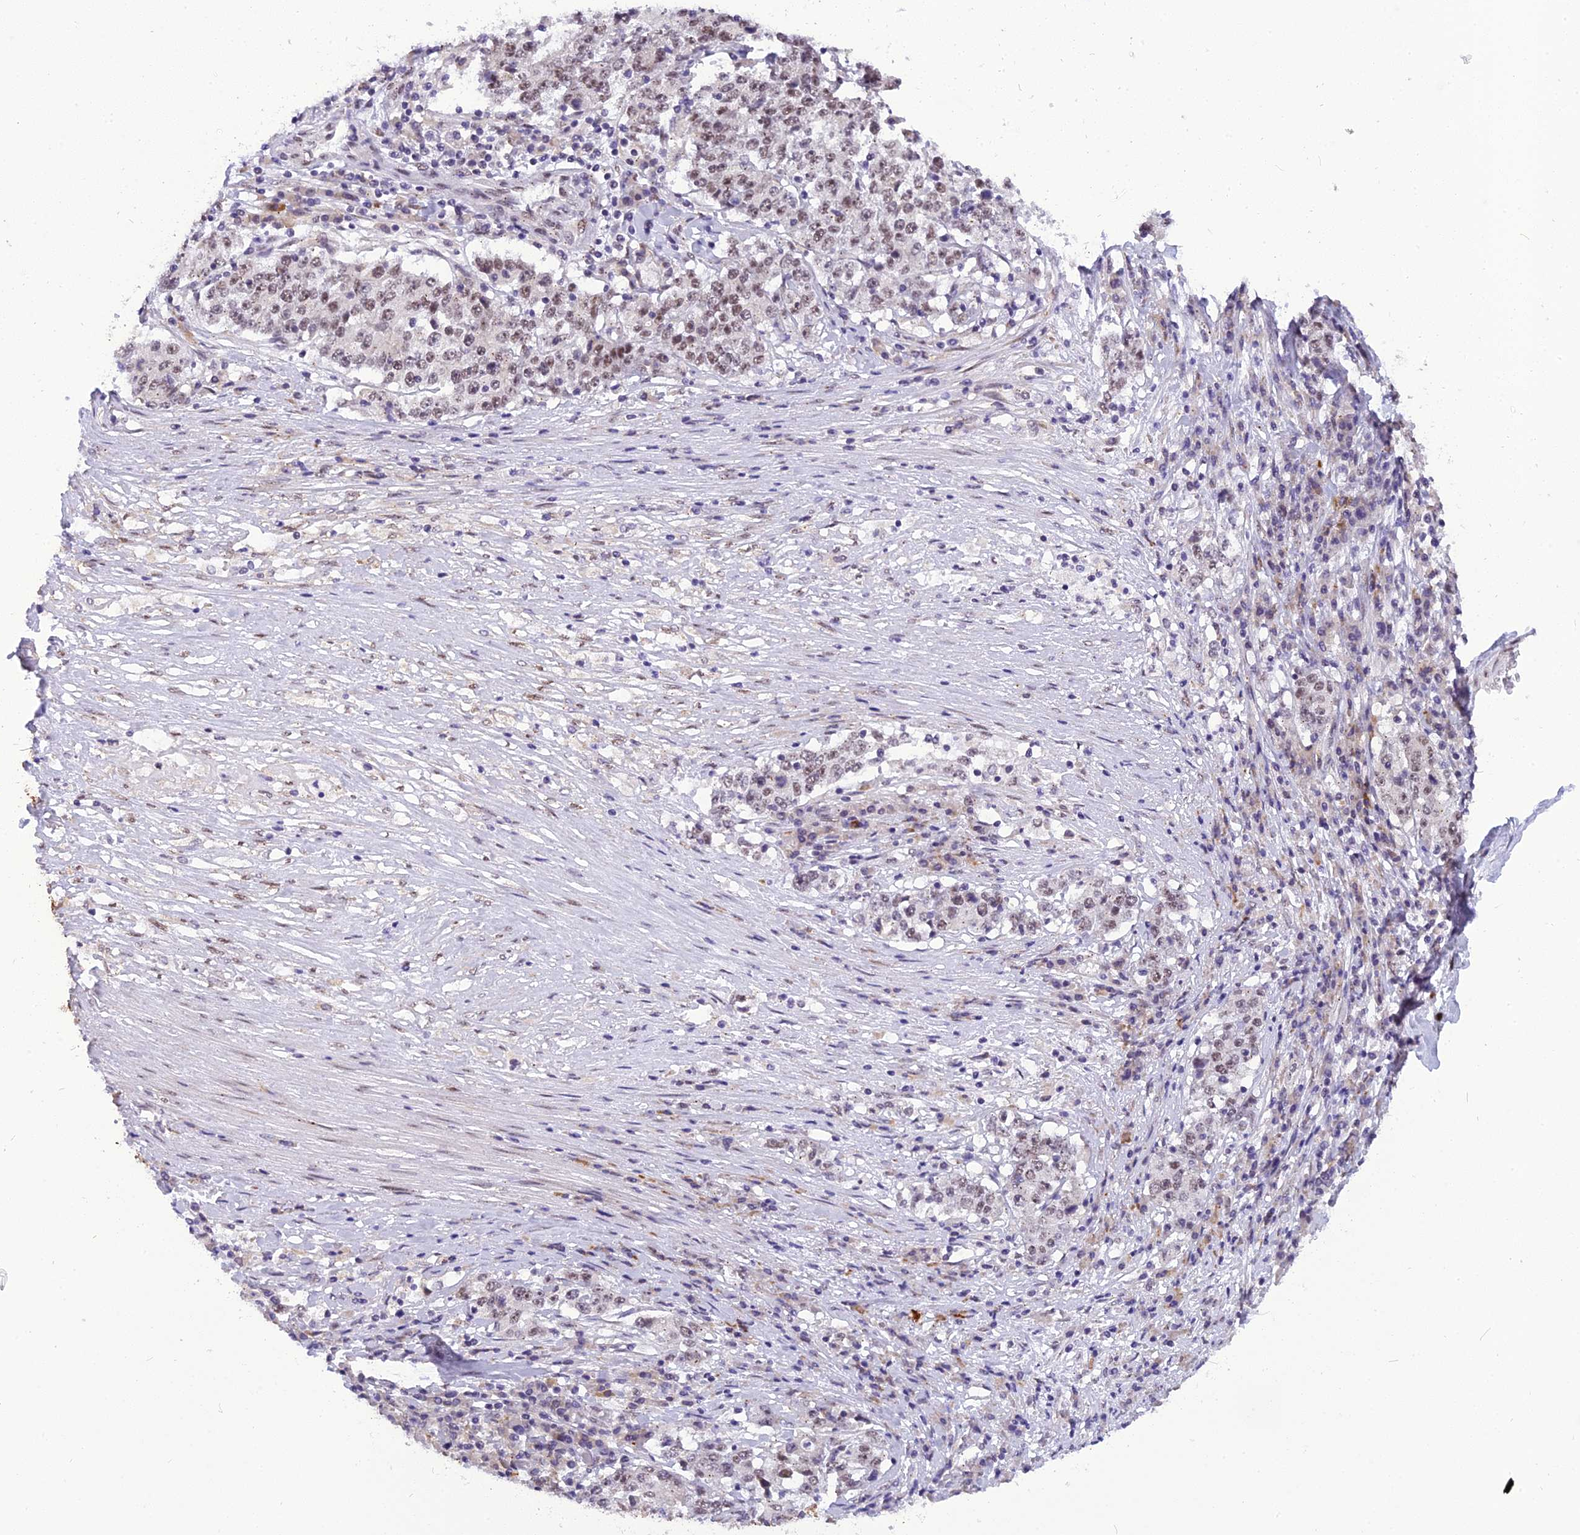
{"staining": {"intensity": "weak", "quantity": "25%-75%", "location": "nuclear"}, "tissue": "stomach cancer", "cell_type": "Tumor cells", "image_type": "cancer", "snomed": [{"axis": "morphology", "description": "Adenocarcinoma, NOS"}, {"axis": "topography", "description": "Stomach"}], "caption": "An immunohistochemistry photomicrograph of neoplastic tissue is shown. Protein staining in brown highlights weak nuclear positivity in stomach cancer within tumor cells.", "gene": "IRF2BP1", "patient": {"sex": "male", "age": 59}}